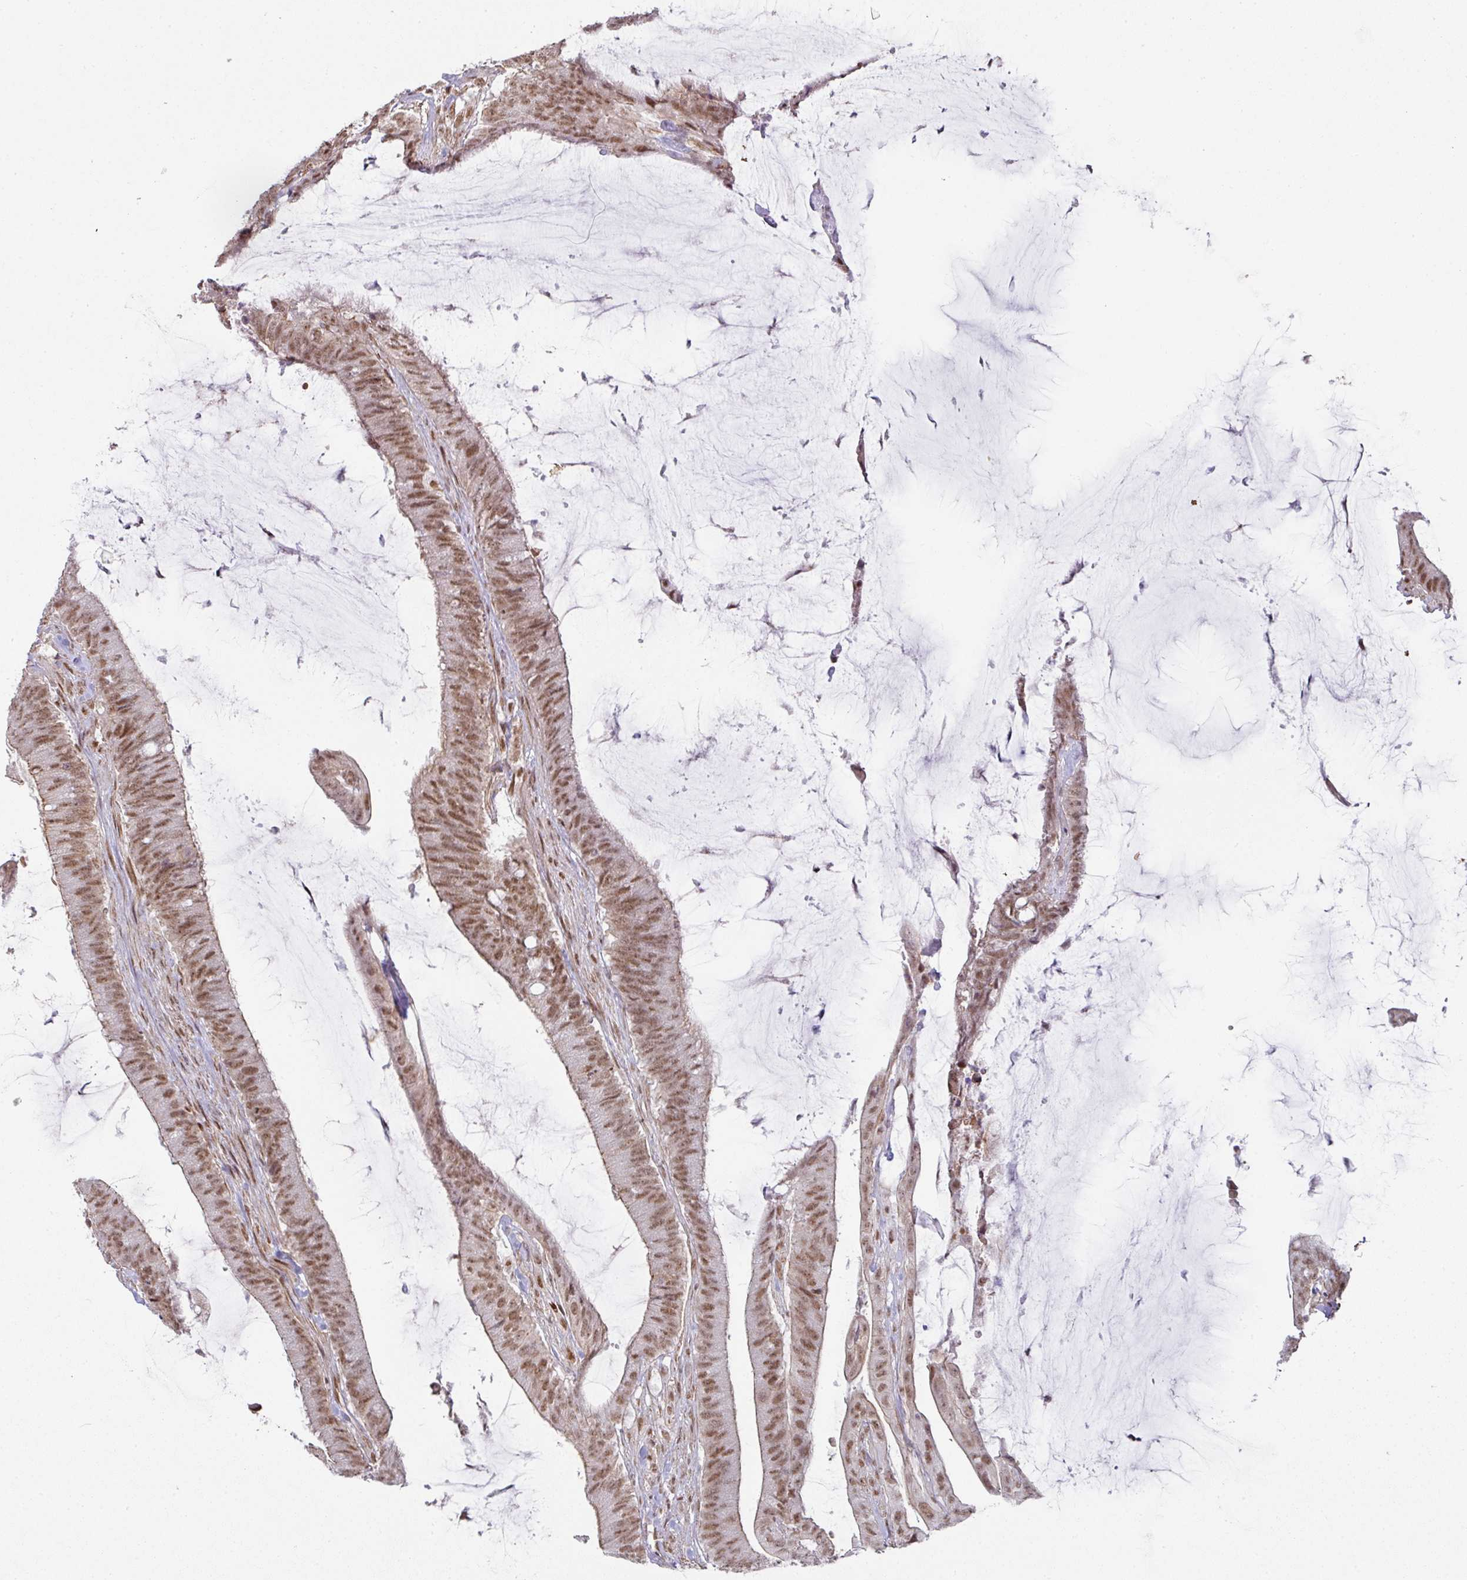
{"staining": {"intensity": "strong", "quantity": ">75%", "location": "cytoplasmic/membranous,nuclear"}, "tissue": "colorectal cancer", "cell_type": "Tumor cells", "image_type": "cancer", "snomed": [{"axis": "morphology", "description": "Adenocarcinoma, NOS"}, {"axis": "topography", "description": "Colon"}], "caption": "A histopathology image showing strong cytoplasmic/membranous and nuclear positivity in about >75% of tumor cells in colorectal cancer (adenocarcinoma), as visualized by brown immunohistochemical staining.", "gene": "NCOA5", "patient": {"sex": "female", "age": 43}}